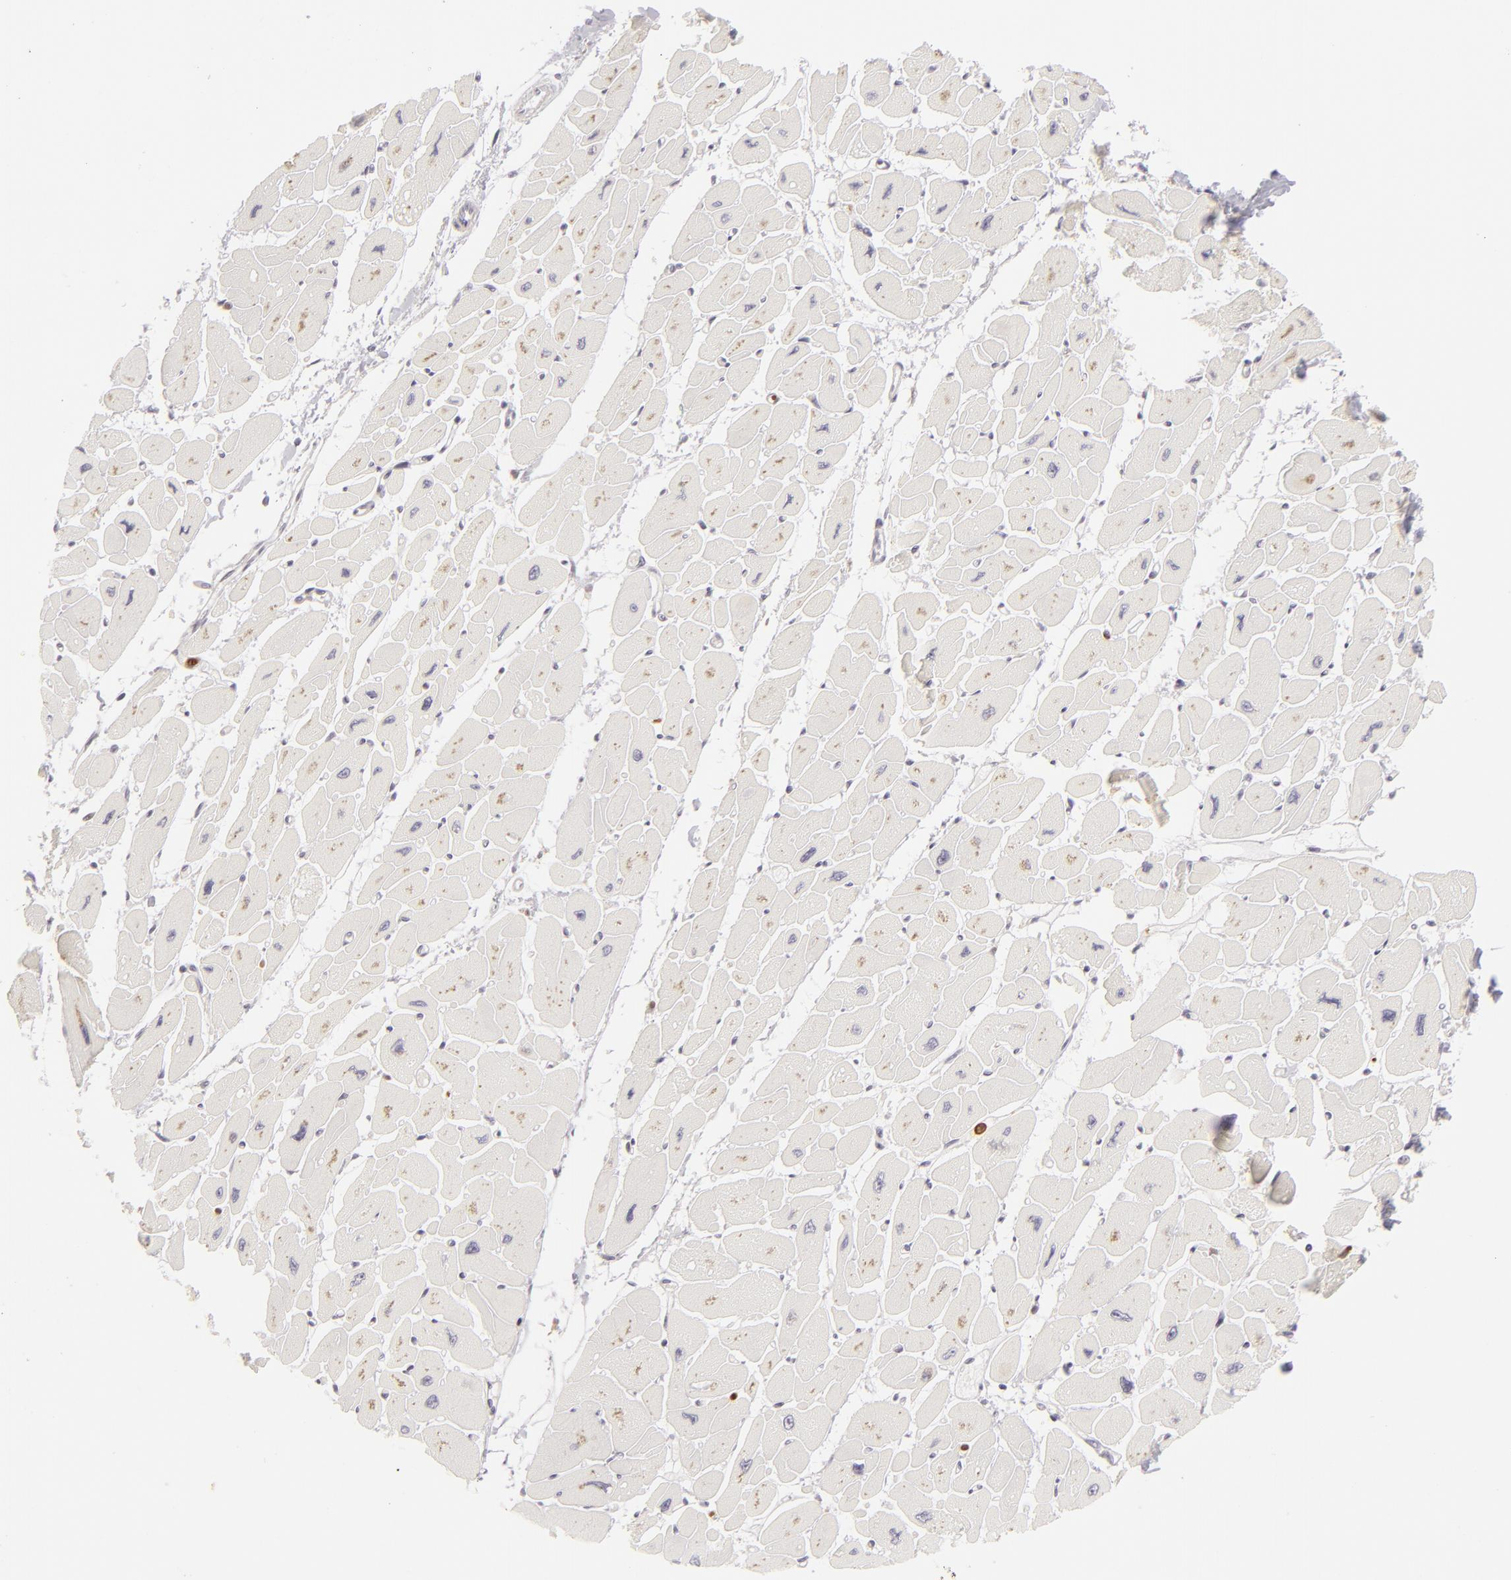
{"staining": {"intensity": "weak", "quantity": "25%-75%", "location": "cytoplasmic/membranous"}, "tissue": "heart muscle", "cell_type": "Cardiomyocytes", "image_type": "normal", "snomed": [{"axis": "morphology", "description": "Normal tissue, NOS"}, {"axis": "topography", "description": "Heart"}], "caption": "IHC of unremarkable human heart muscle exhibits low levels of weak cytoplasmic/membranous positivity in about 25%-75% of cardiomyocytes.", "gene": "APOBEC3G", "patient": {"sex": "female", "age": 54}}